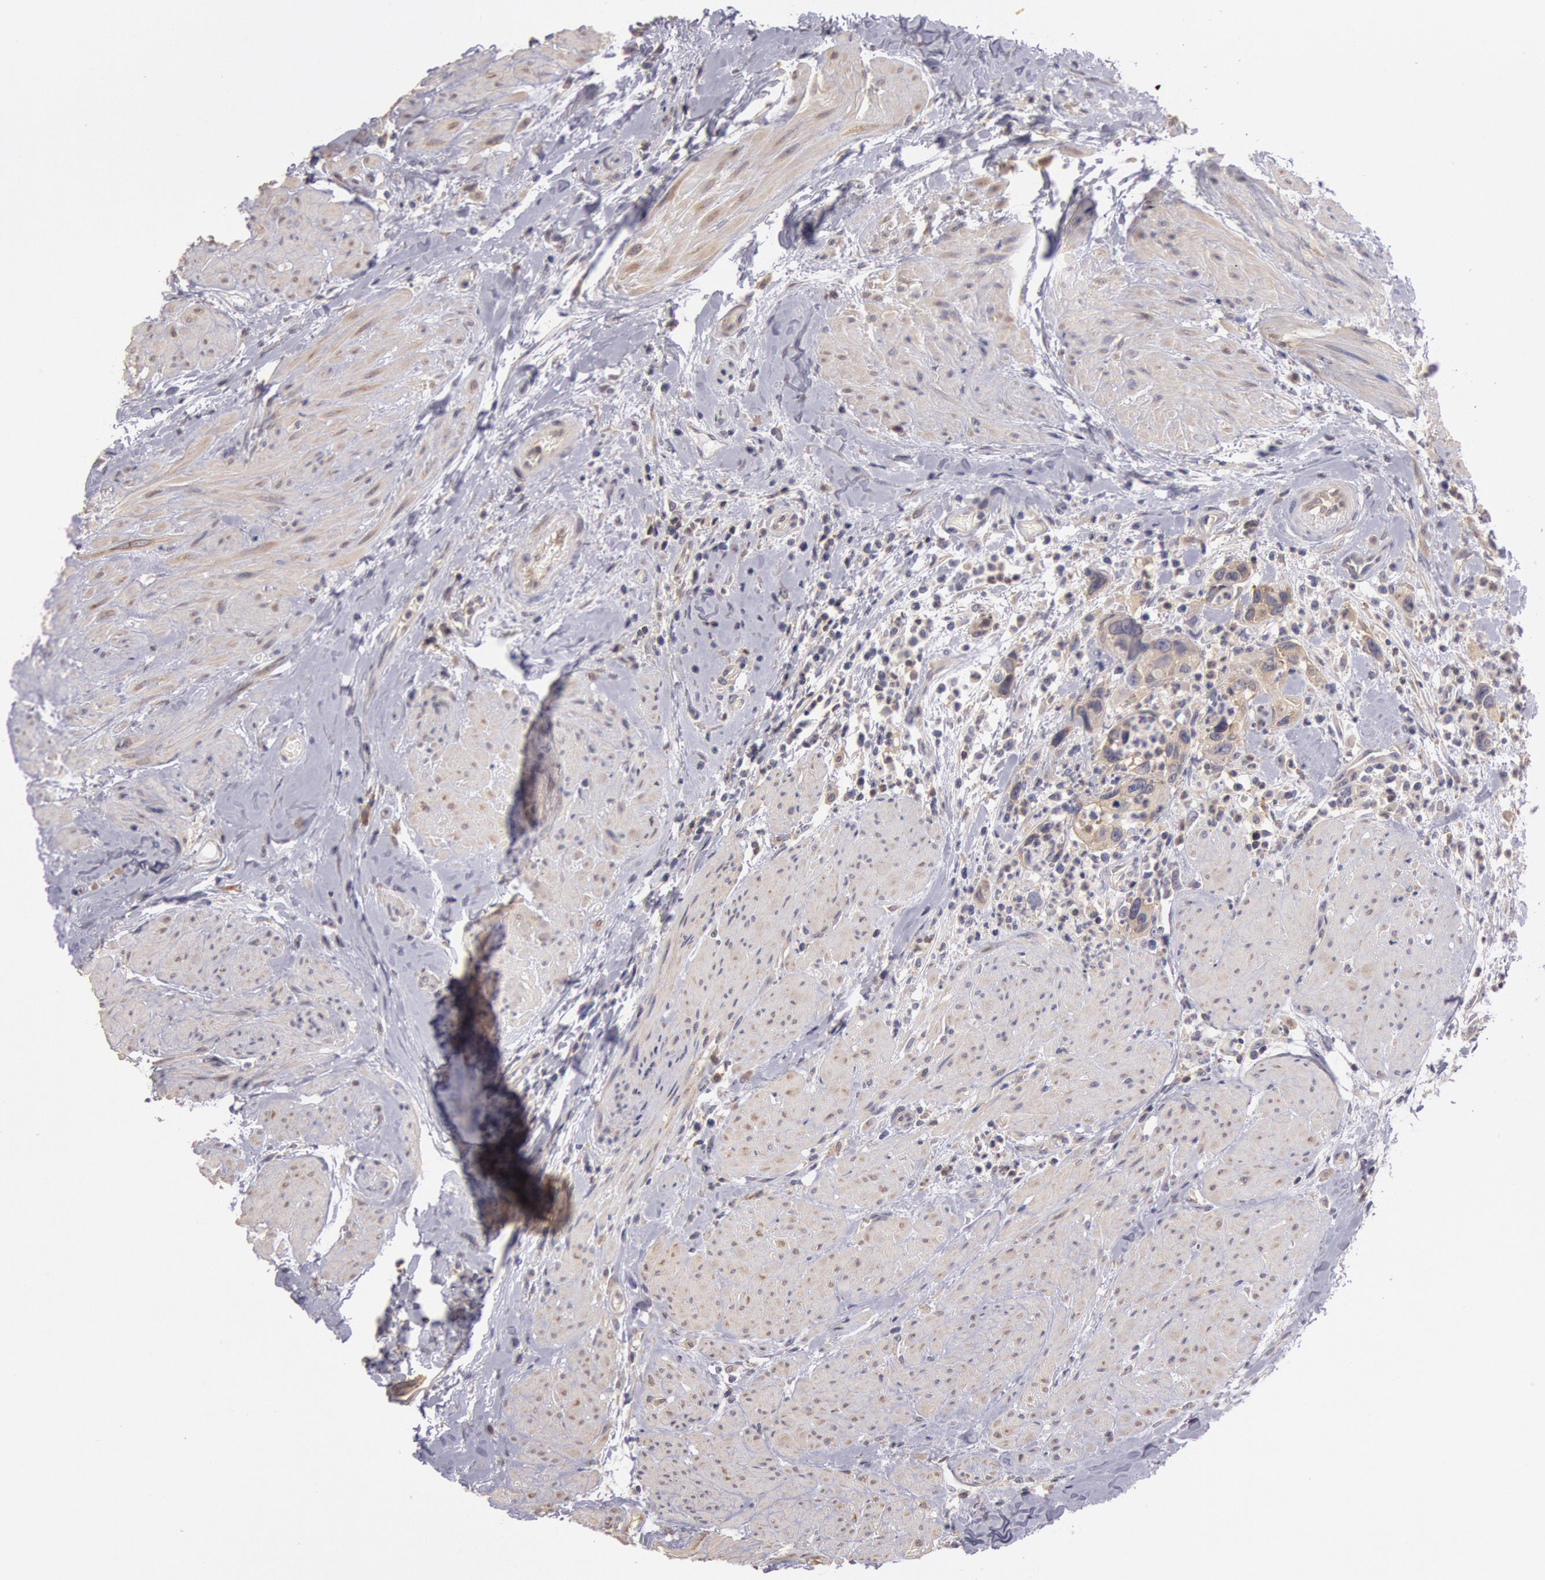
{"staining": {"intensity": "weak", "quantity": ">75%", "location": "cytoplasmic/membranous"}, "tissue": "urothelial cancer", "cell_type": "Tumor cells", "image_type": "cancer", "snomed": [{"axis": "morphology", "description": "Urothelial carcinoma, High grade"}, {"axis": "topography", "description": "Urinary bladder"}], "caption": "Protein staining of urothelial cancer tissue exhibits weak cytoplasmic/membranous positivity in about >75% of tumor cells.", "gene": "NMT2", "patient": {"sex": "male", "age": 66}}